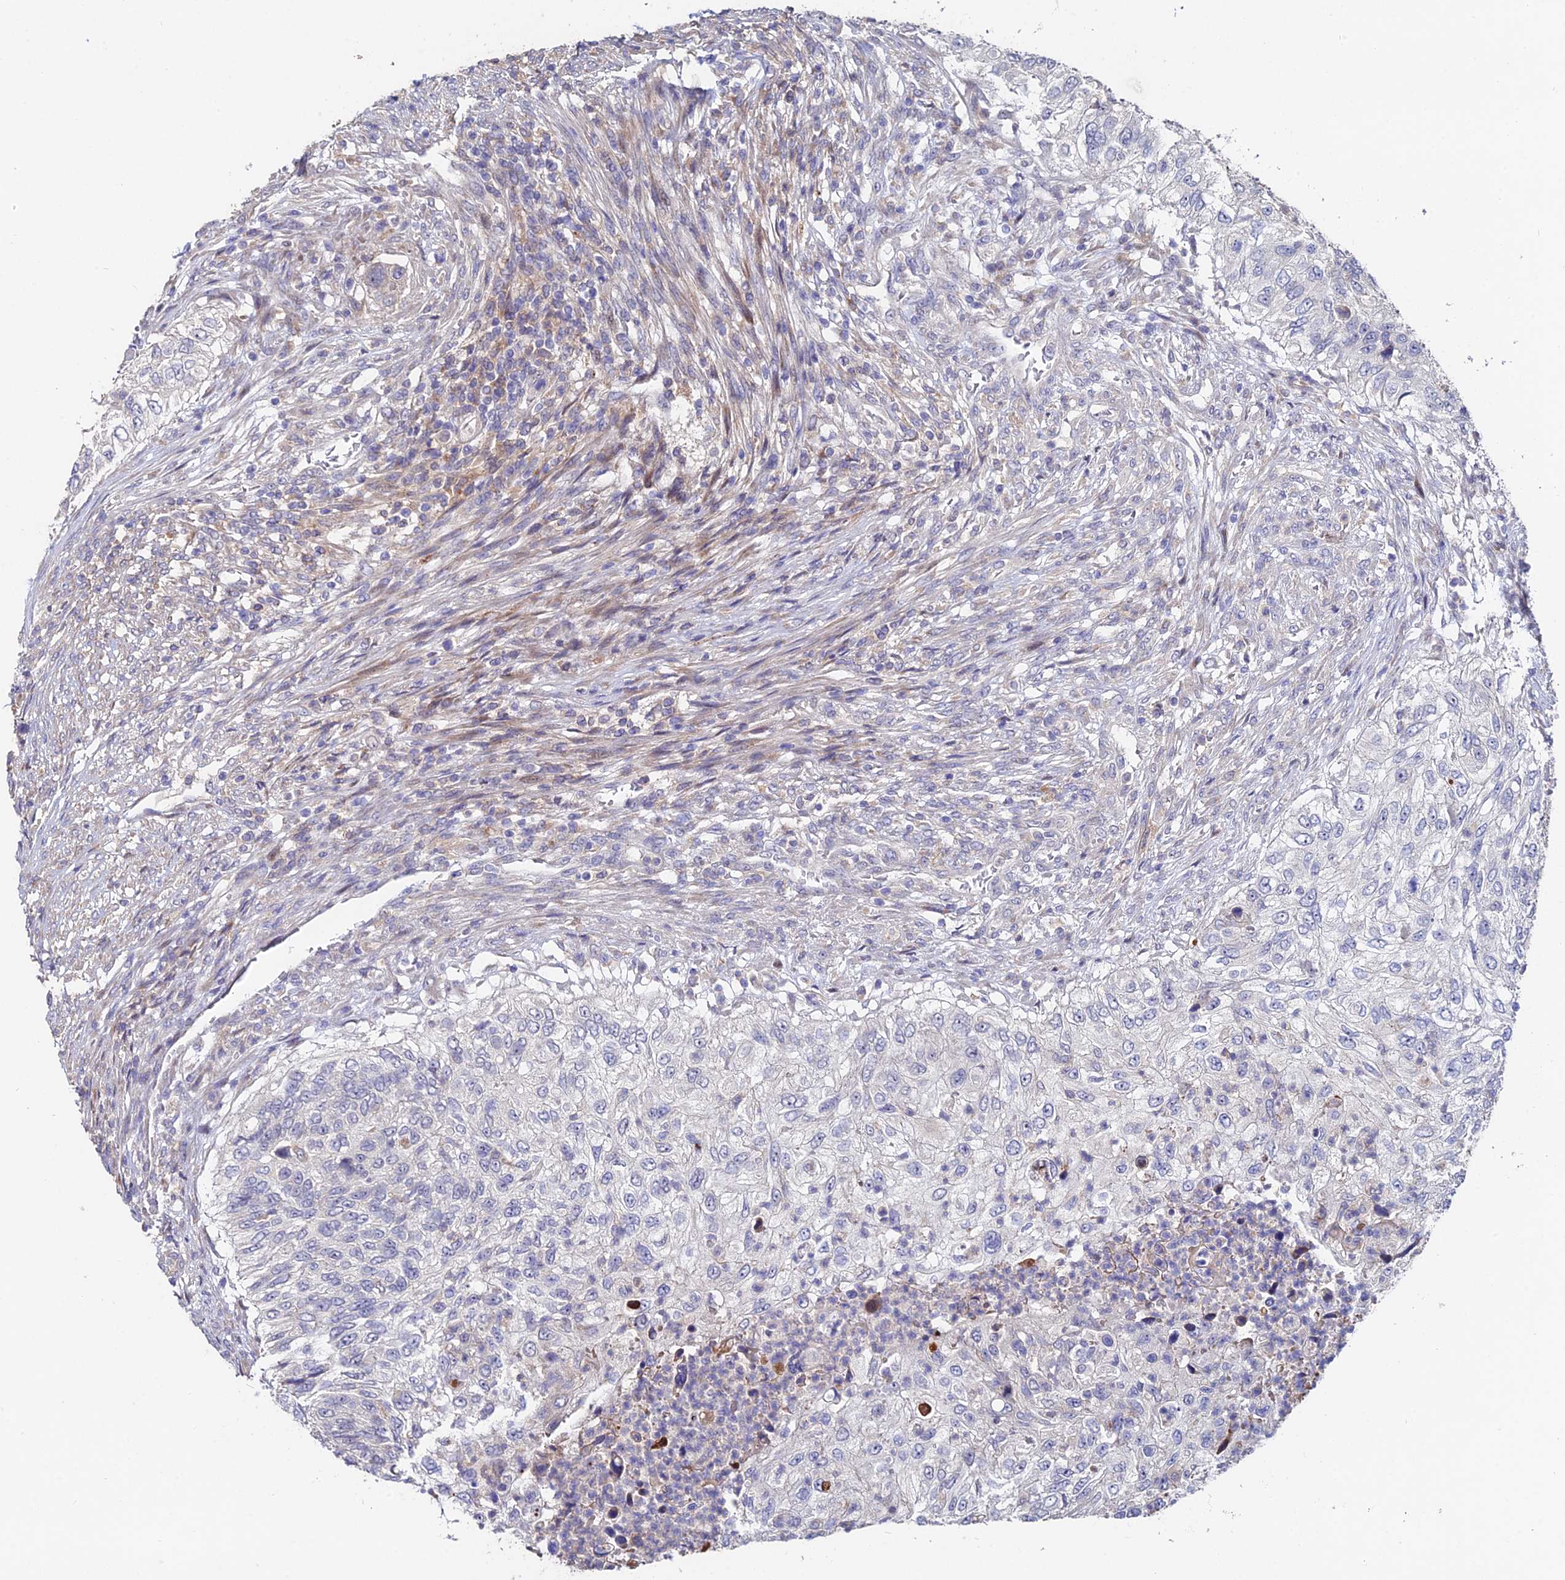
{"staining": {"intensity": "negative", "quantity": "none", "location": "none"}, "tissue": "urothelial cancer", "cell_type": "Tumor cells", "image_type": "cancer", "snomed": [{"axis": "morphology", "description": "Urothelial carcinoma, High grade"}, {"axis": "topography", "description": "Urinary bladder"}], "caption": "Tumor cells are negative for brown protein staining in urothelial carcinoma (high-grade).", "gene": "ACTR5", "patient": {"sex": "female", "age": 60}}